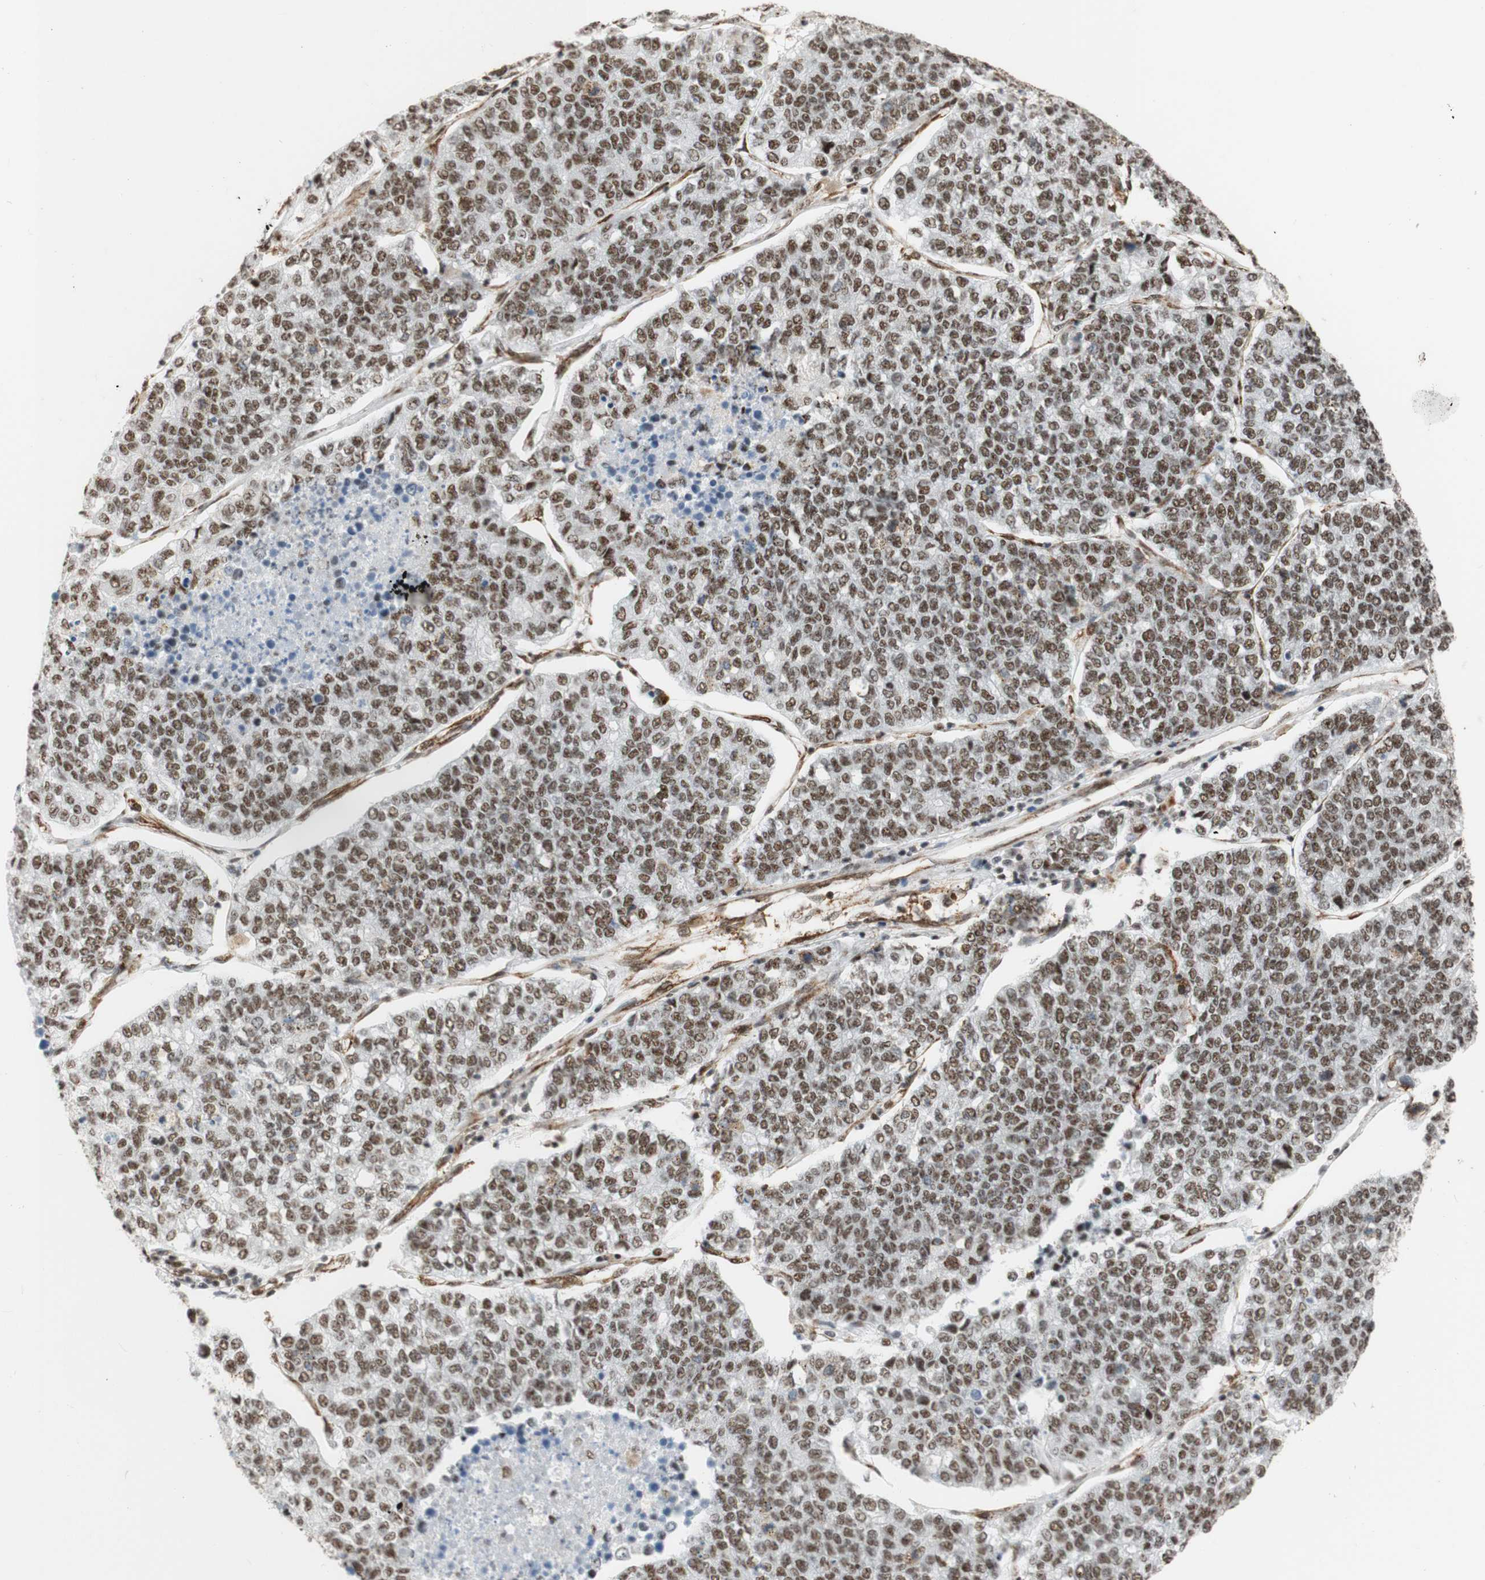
{"staining": {"intensity": "moderate", "quantity": ">75%", "location": "nuclear"}, "tissue": "lung cancer", "cell_type": "Tumor cells", "image_type": "cancer", "snomed": [{"axis": "morphology", "description": "Adenocarcinoma, NOS"}, {"axis": "topography", "description": "Lung"}], "caption": "An image showing moderate nuclear expression in about >75% of tumor cells in lung cancer, as visualized by brown immunohistochemical staining.", "gene": "SAP18", "patient": {"sex": "male", "age": 49}}